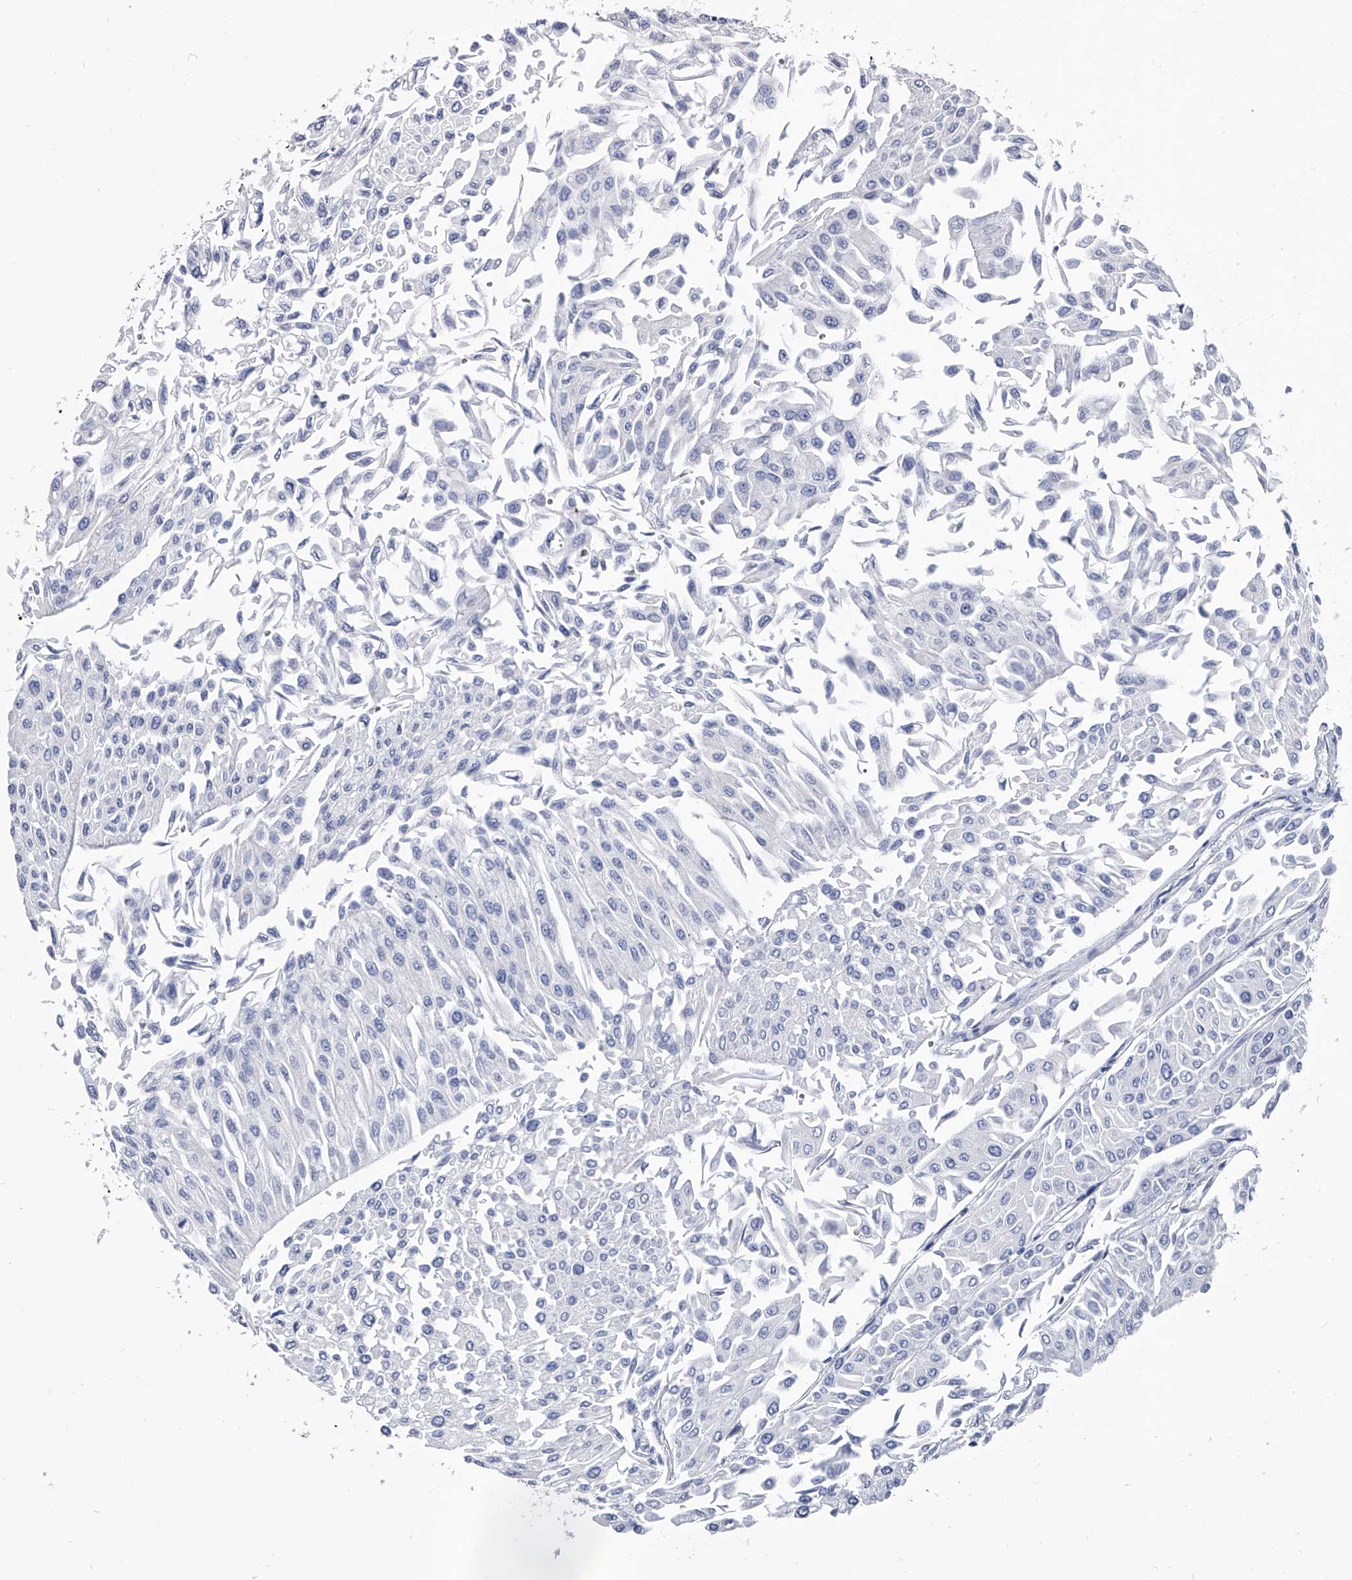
{"staining": {"intensity": "negative", "quantity": "none", "location": "none"}, "tissue": "urothelial cancer", "cell_type": "Tumor cells", "image_type": "cancer", "snomed": [{"axis": "morphology", "description": "Urothelial carcinoma, Low grade"}, {"axis": "topography", "description": "Urinary bladder"}], "caption": "Photomicrograph shows no protein positivity in tumor cells of low-grade urothelial carcinoma tissue.", "gene": "EFCAB7", "patient": {"sex": "male", "age": 67}}